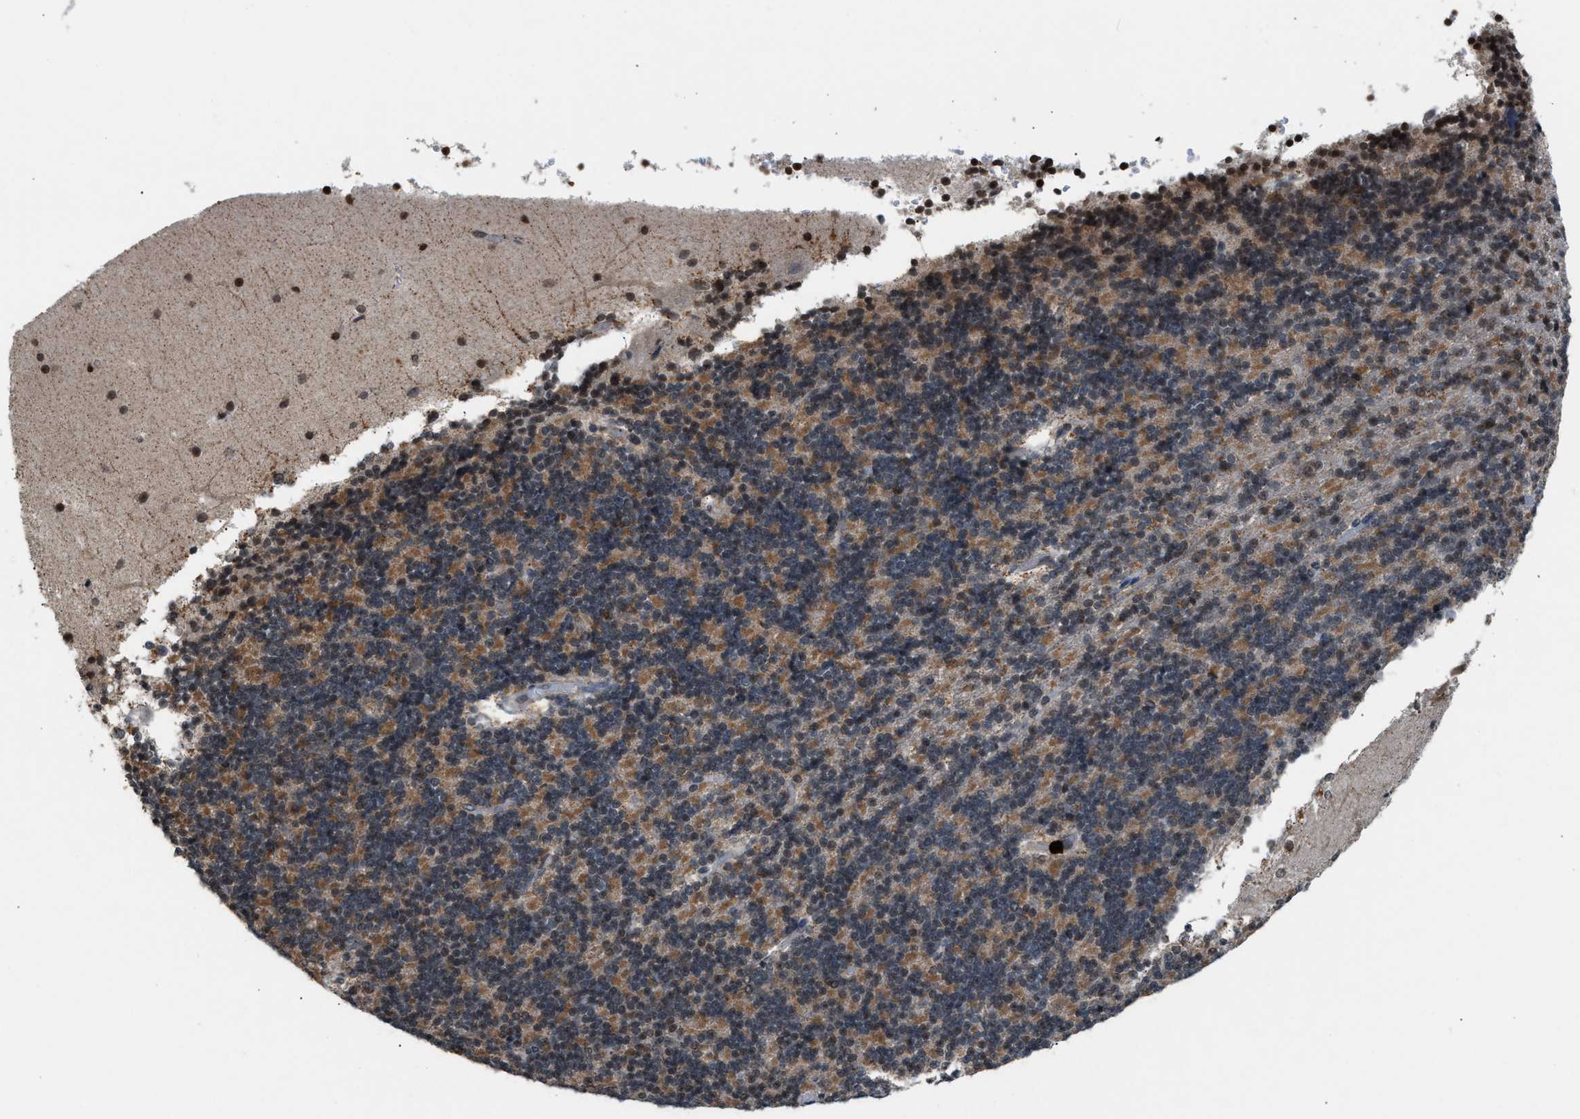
{"staining": {"intensity": "weak", "quantity": "25%-75%", "location": "cytoplasmic/membranous,nuclear"}, "tissue": "cerebellum", "cell_type": "Cells in granular layer", "image_type": "normal", "snomed": [{"axis": "morphology", "description": "Normal tissue, NOS"}, {"axis": "topography", "description": "Cerebellum"}], "caption": "This photomicrograph reveals immunohistochemistry (IHC) staining of benign cerebellum, with low weak cytoplasmic/membranous,nuclear staining in about 25%-75% of cells in granular layer.", "gene": "PRUNE2", "patient": {"sex": "female", "age": 19}}